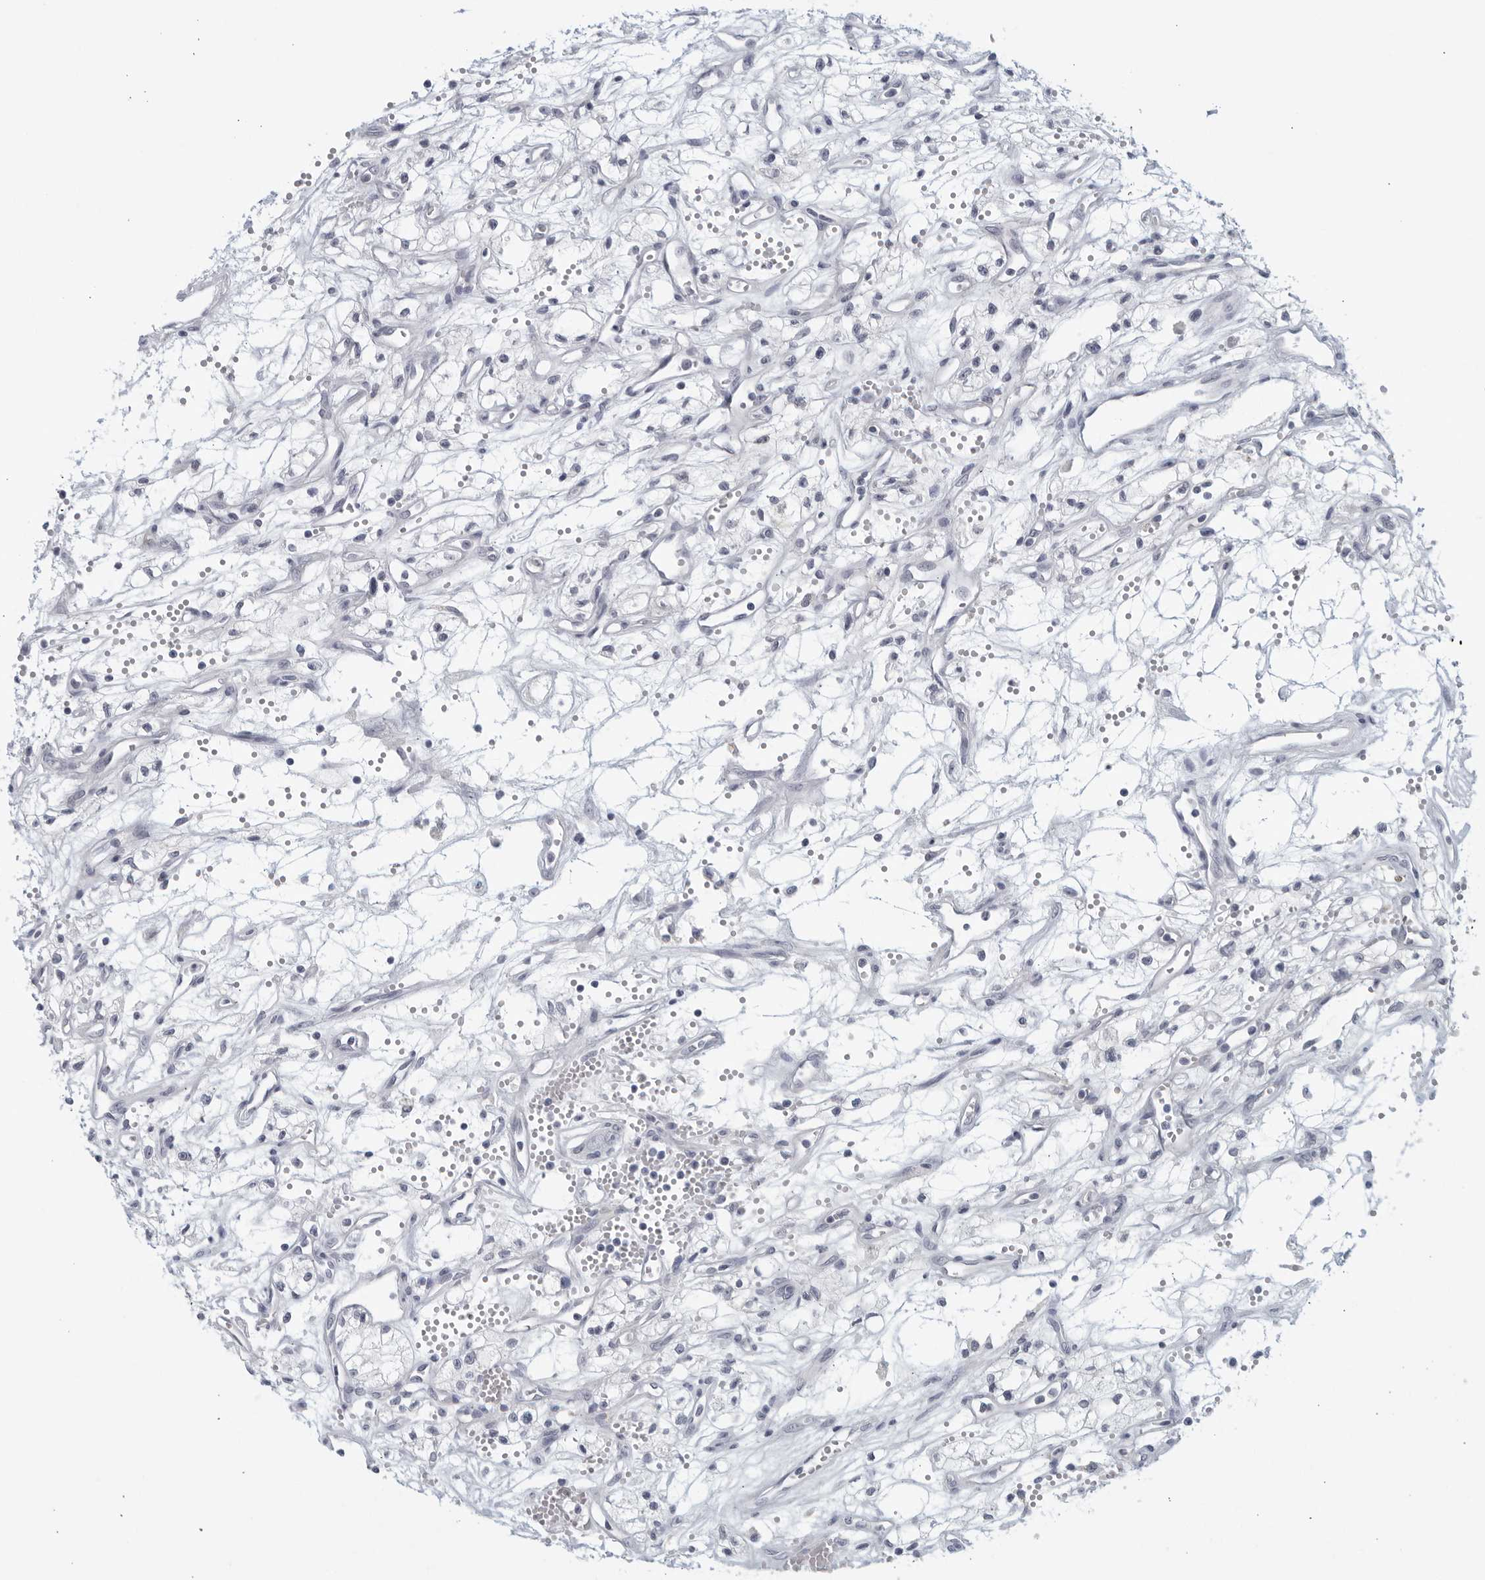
{"staining": {"intensity": "negative", "quantity": "none", "location": "none"}, "tissue": "renal cancer", "cell_type": "Tumor cells", "image_type": "cancer", "snomed": [{"axis": "morphology", "description": "Adenocarcinoma, NOS"}, {"axis": "topography", "description": "Kidney"}], "caption": "There is no significant staining in tumor cells of renal adenocarcinoma.", "gene": "MATN1", "patient": {"sex": "male", "age": 59}}